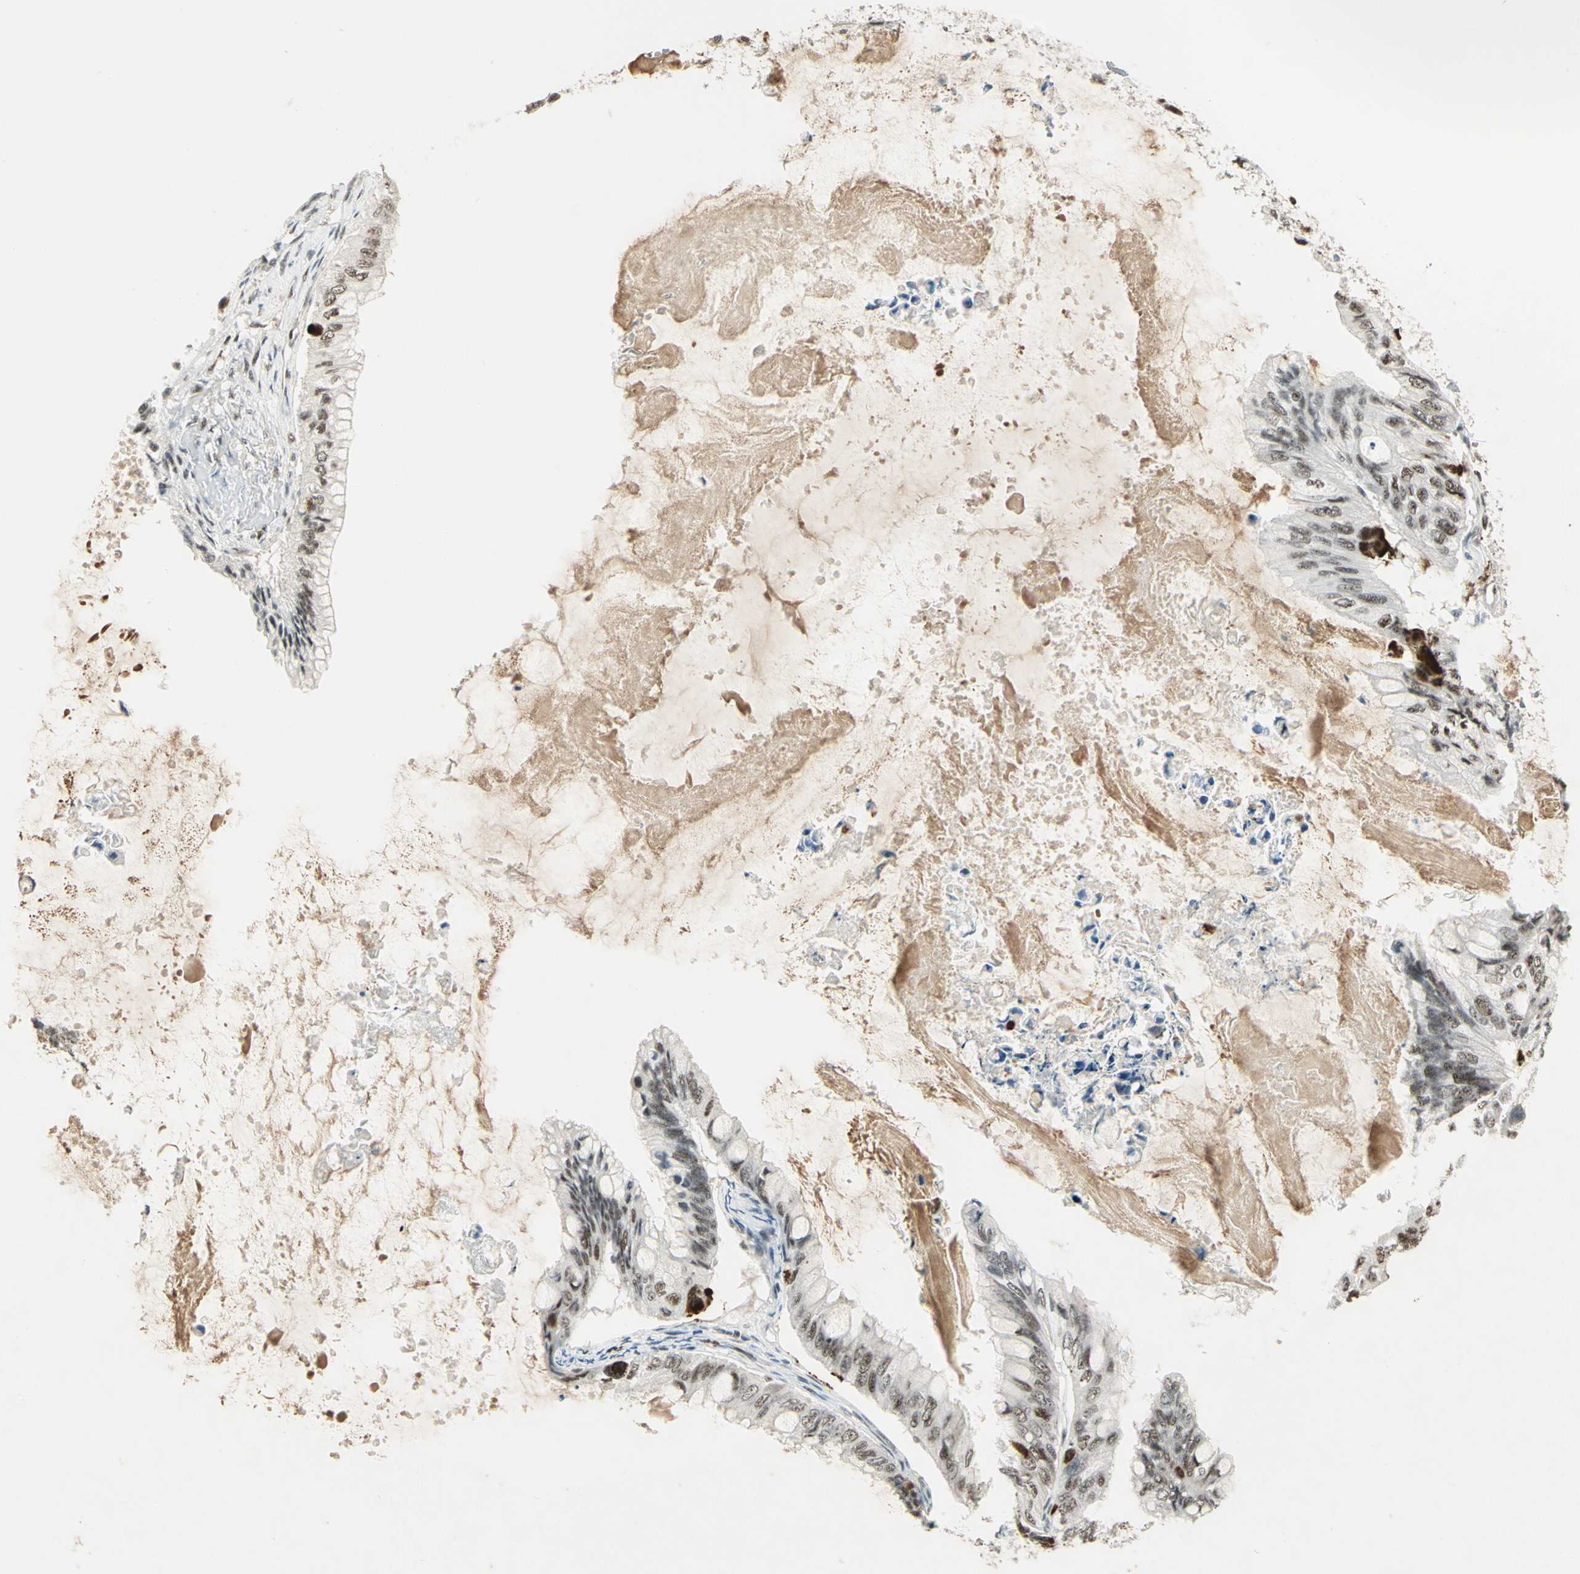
{"staining": {"intensity": "moderate", "quantity": ">75%", "location": "nuclear"}, "tissue": "ovarian cancer", "cell_type": "Tumor cells", "image_type": "cancer", "snomed": [{"axis": "morphology", "description": "Cystadenocarcinoma, mucinous, NOS"}, {"axis": "topography", "description": "Ovary"}], "caption": "The image displays immunohistochemical staining of ovarian cancer. There is moderate nuclear expression is appreciated in about >75% of tumor cells.", "gene": "CCNT1", "patient": {"sex": "female", "age": 80}}